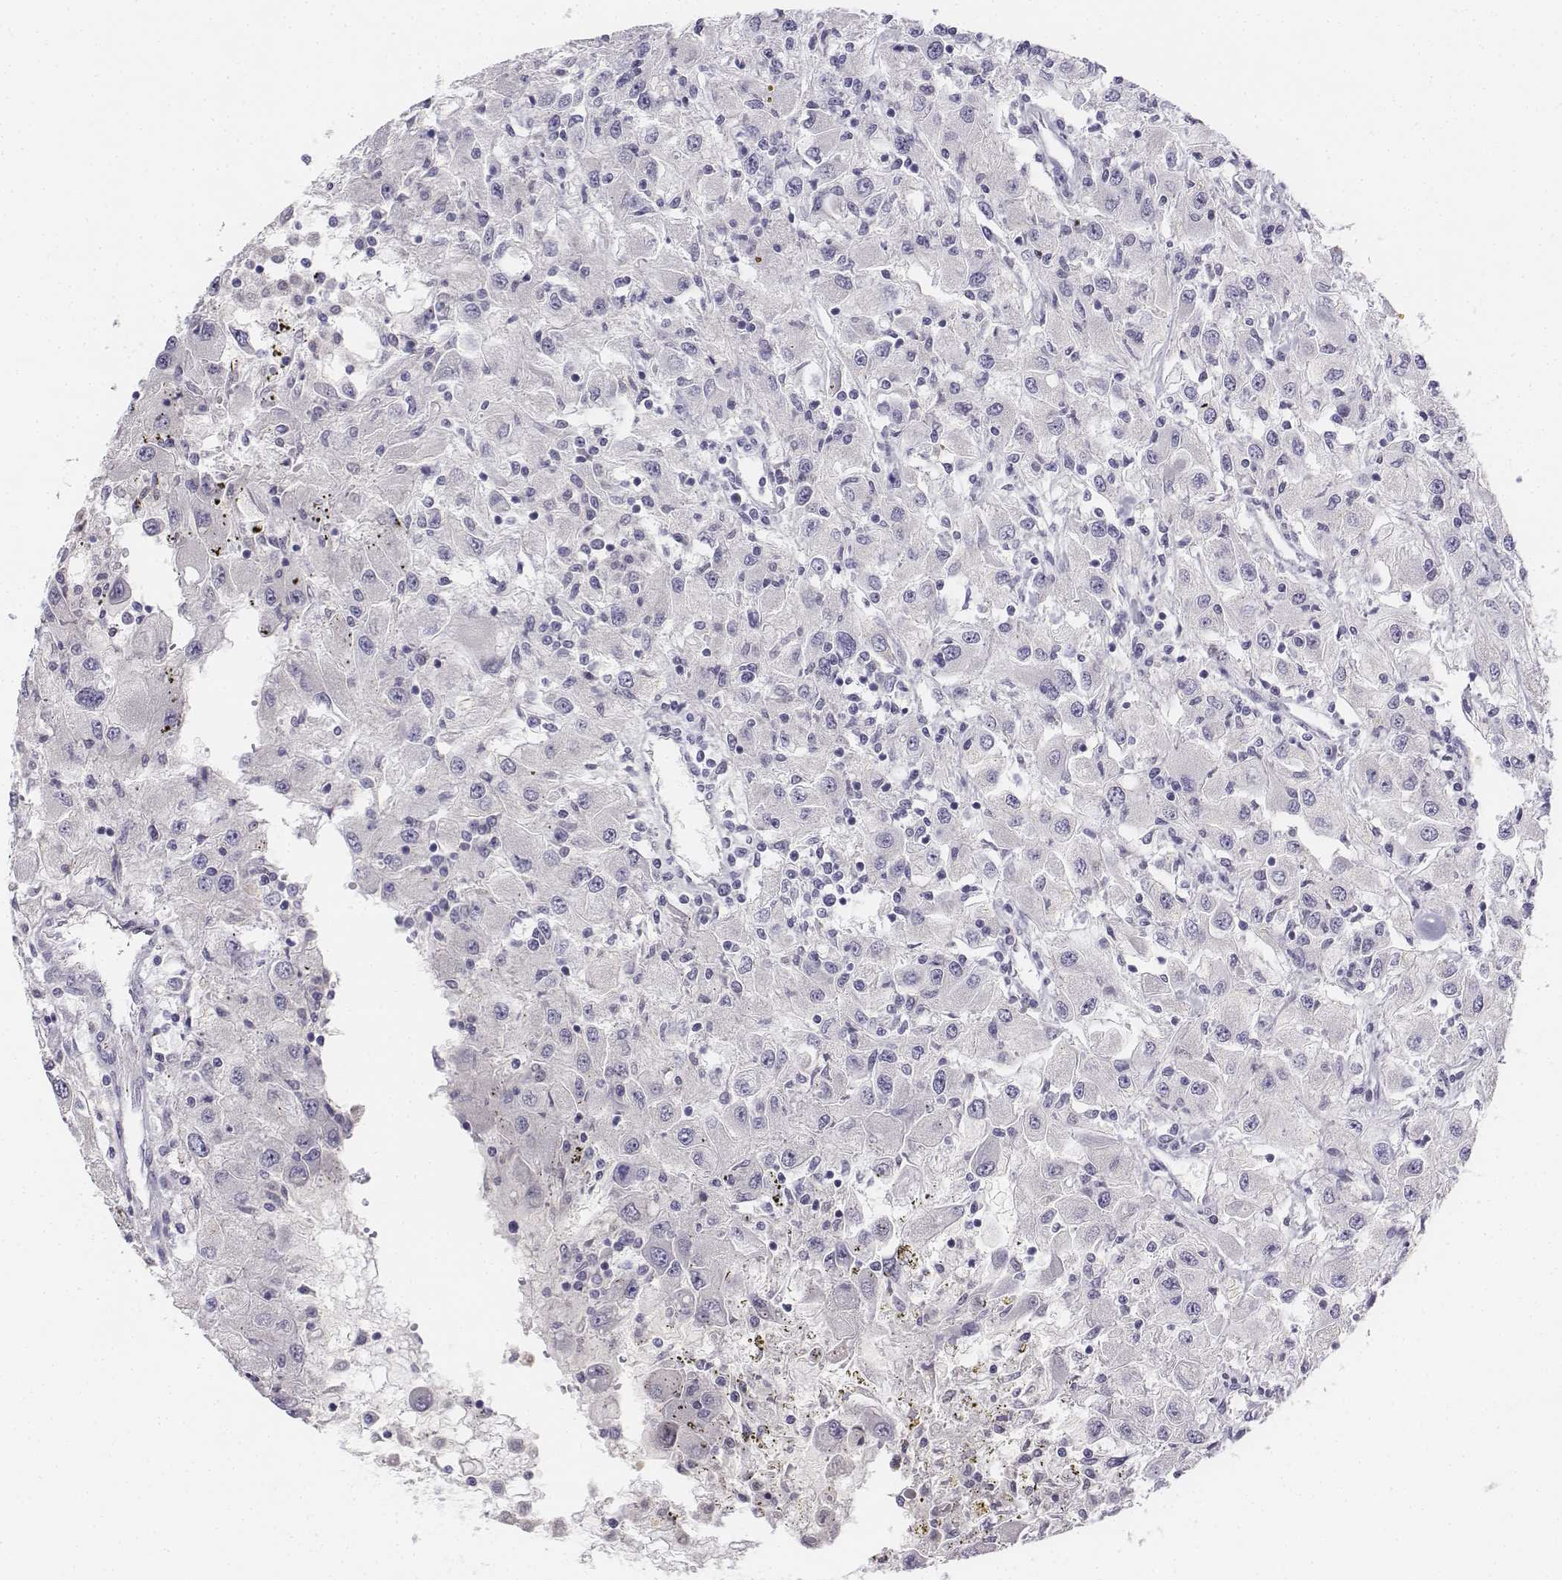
{"staining": {"intensity": "negative", "quantity": "none", "location": "none"}, "tissue": "renal cancer", "cell_type": "Tumor cells", "image_type": "cancer", "snomed": [{"axis": "morphology", "description": "Adenocarcinoma, NOS"}, {"axis": "topography", "description": "Kidney"}], "caption": "Tumor cells are negative for protein expression in human adenocarcinoma (renal).", "gene": "UCN2", "patient": {"sex": "female", "age": 67}}